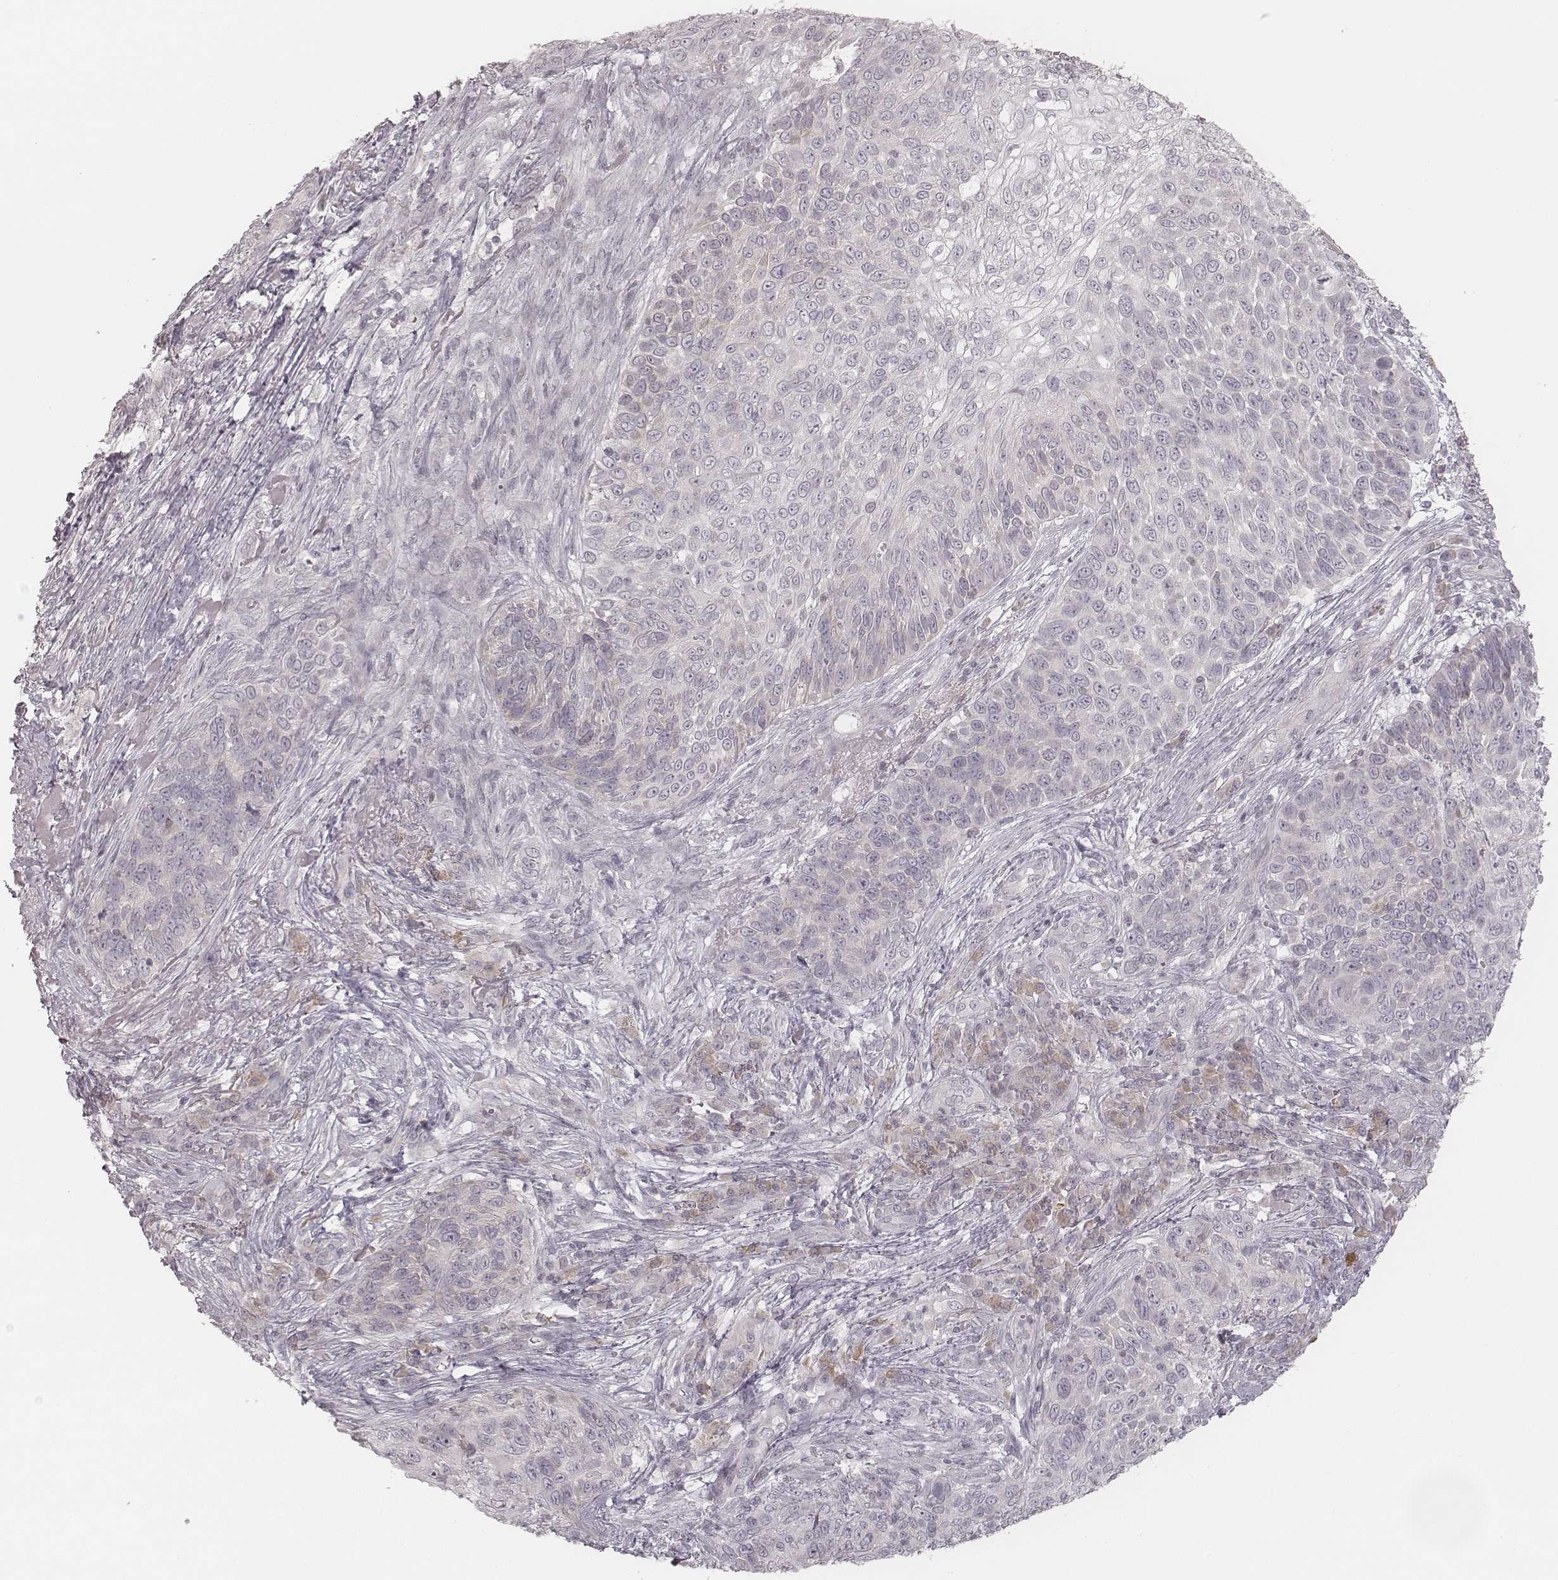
{"staining": {"intensity": "negative", "quantity": "none", "location": "none"}, "tissue": "skin cancer", "cell_type": "Tumor cells", "image_type": "cancer", "snomed": [{"axis": "morphology", "description": "Squamous cell carcinoma, NOS"}, {"axis": "topography", "description": "Skin"}], "caption": "IHC of skin squamous cell carcinoma reveals no positivity in tumor cells. Brightfield microscopy of immunohistochemistry stained with DAB (brown) and hematoxylin (blue), captured at high magnification.", "gene": "ACACB", "patient": {"sex": "male", "age": 92}}